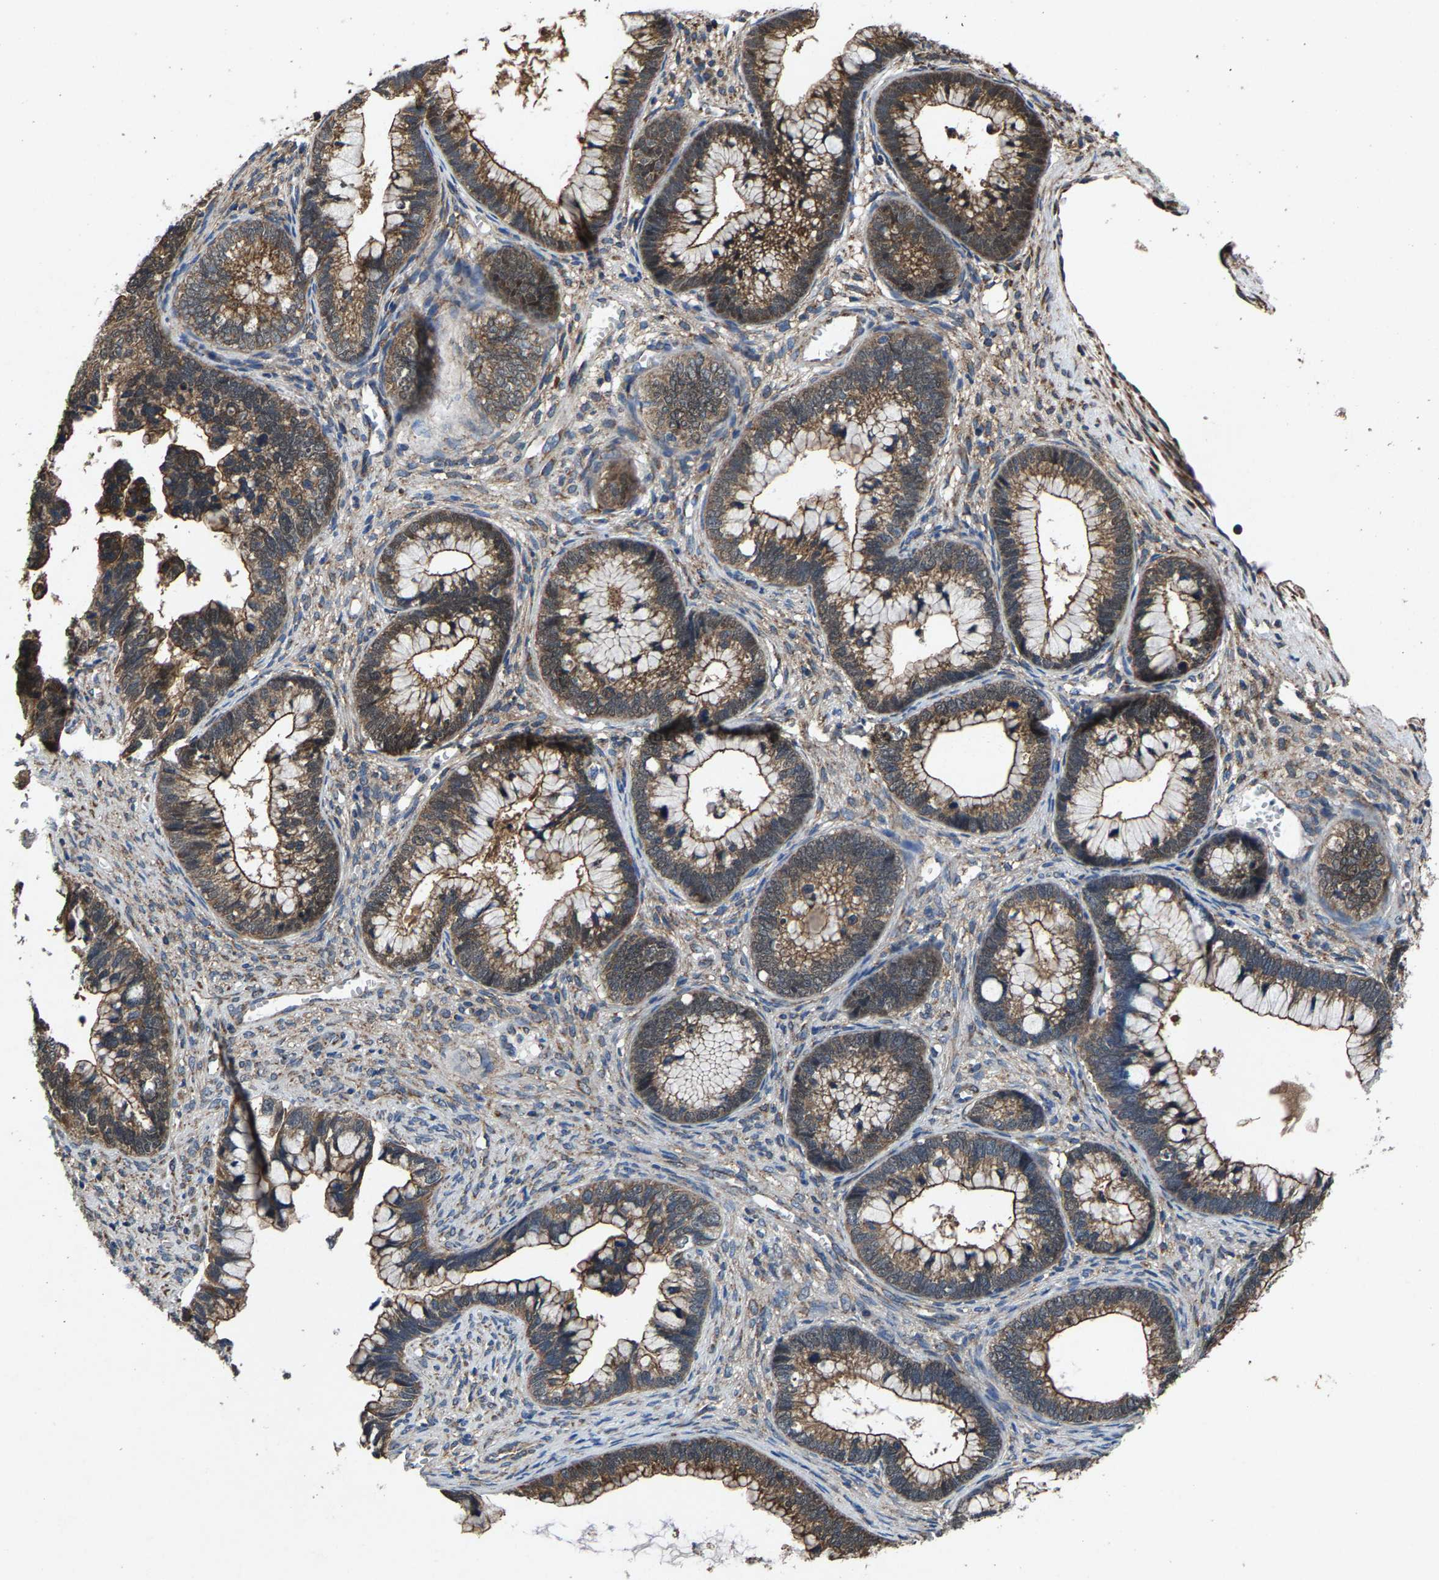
{"staining": {"intensity": "moderate", "quantity": ">75%", "location": "cytoplasmic/membranous"}, "tissue": "cervical cancer", "cell_type": "Tumor cells", "image_type": "cancer", "snomed": [{"axis": "morphology", "description": "Adenocarcinoma, NOS"}, {"axis": "topography", "description": "Cervix"}], "caption": "Immunohistochemical staining of human cervical cancer exhibits medium levels of moderate cytoplasmic/membranous protein expression in approximately >75% of tumor cells. (DAB IHC, brown staining for protein, blue staining for nuclei).", "gene": "PDP1", "patient": {"sex": "female", "age": 44}}